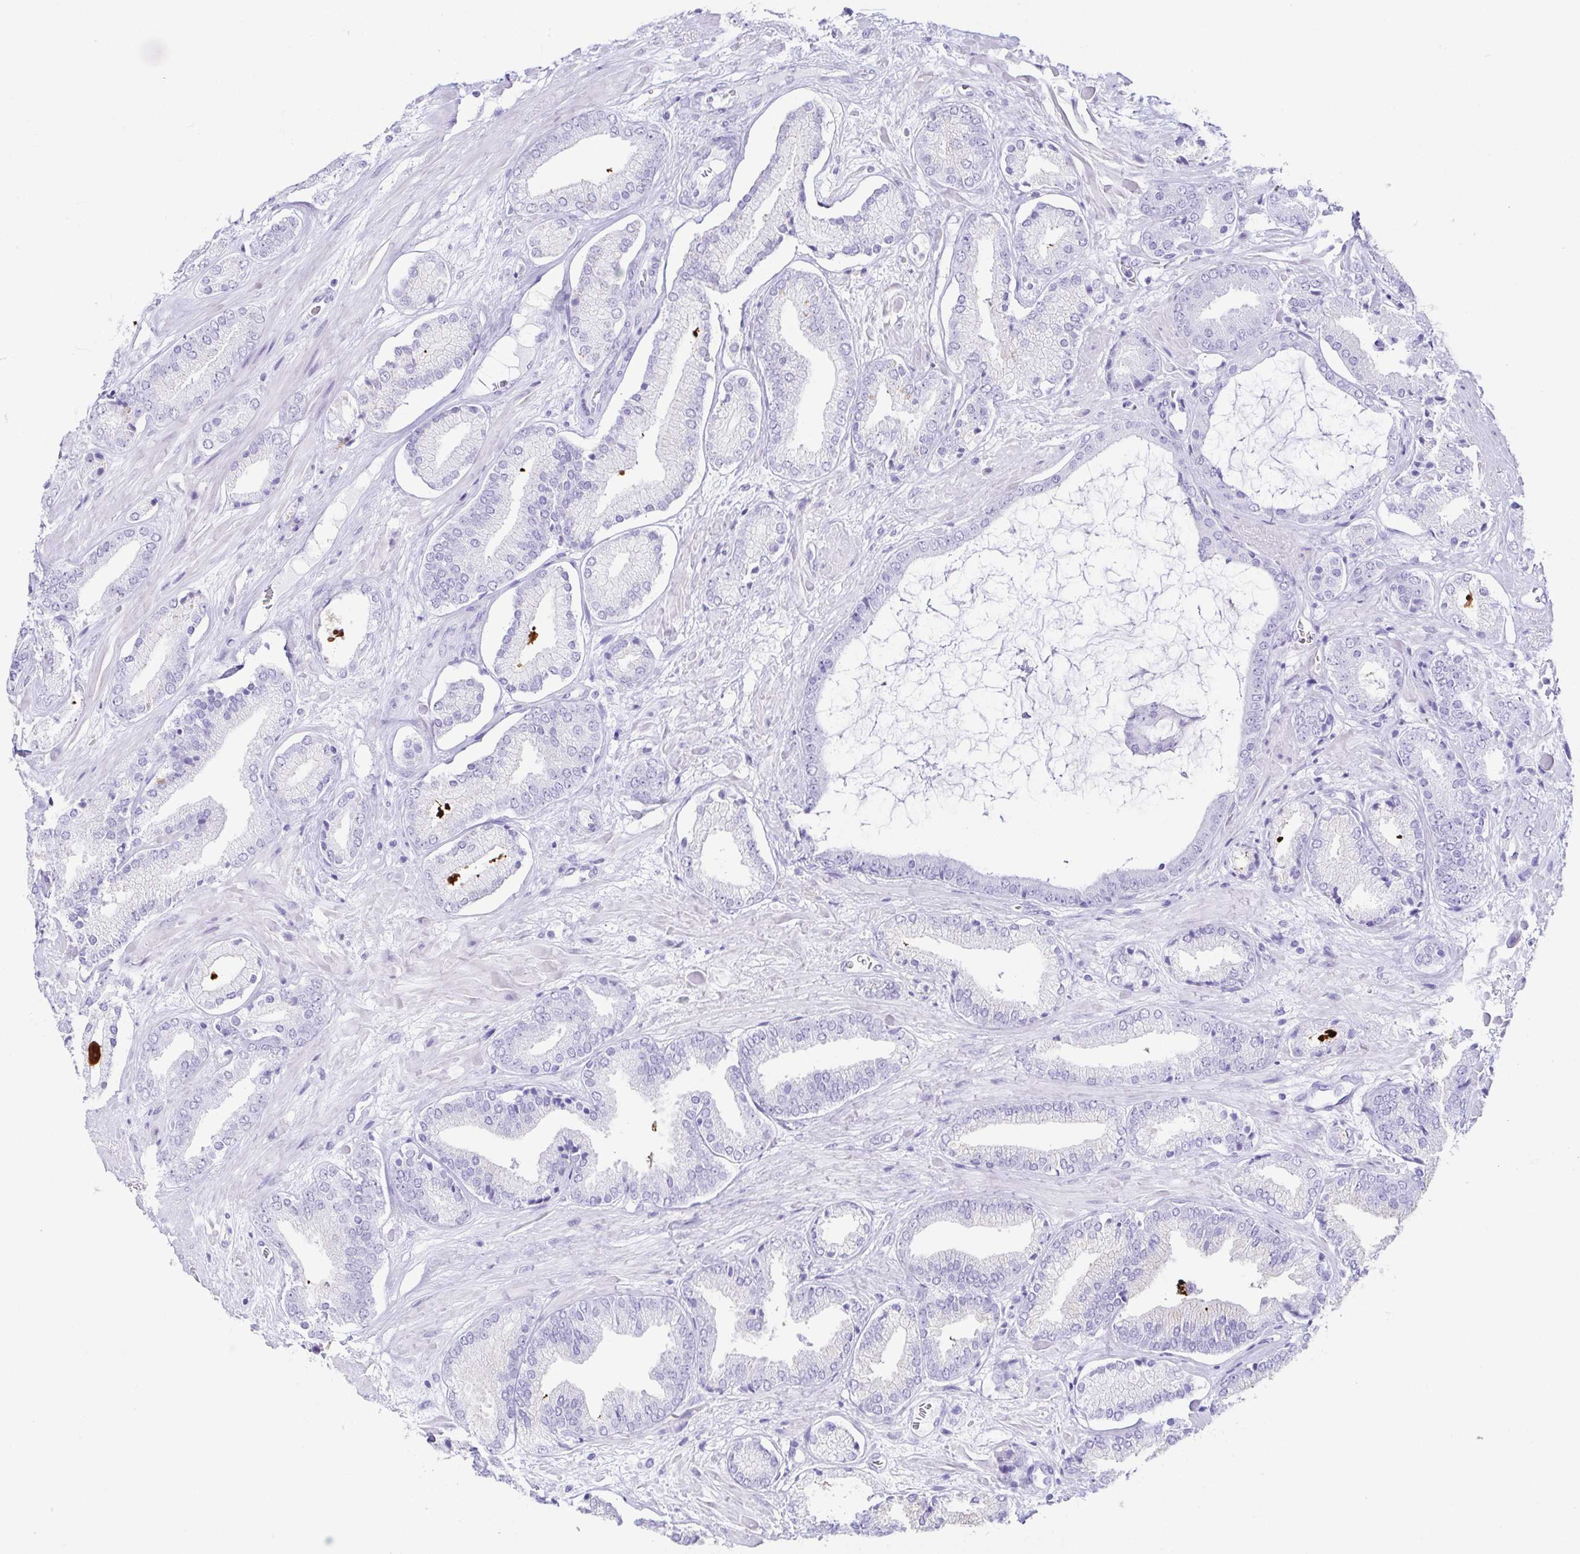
{"staining": {"intensity": "negative", "quantity": "none", "location": "none"}, "tissue": "prostate cancer", "cell_type": "Tumor cells", "image_type": "cancer", "snomed": [{"axis": "morphology", "description": "Adenocarcinoma, High grade"}, {"axis": "topography", "description": "Prostate"}], "caption": "Human prostate adenocarcinoma (high-grade) stained for a protein using immunohistochemistry reveals no expression in tumor cells.", "gene": "CD164L2", "patient": {"sex": "male", "age": 56}}